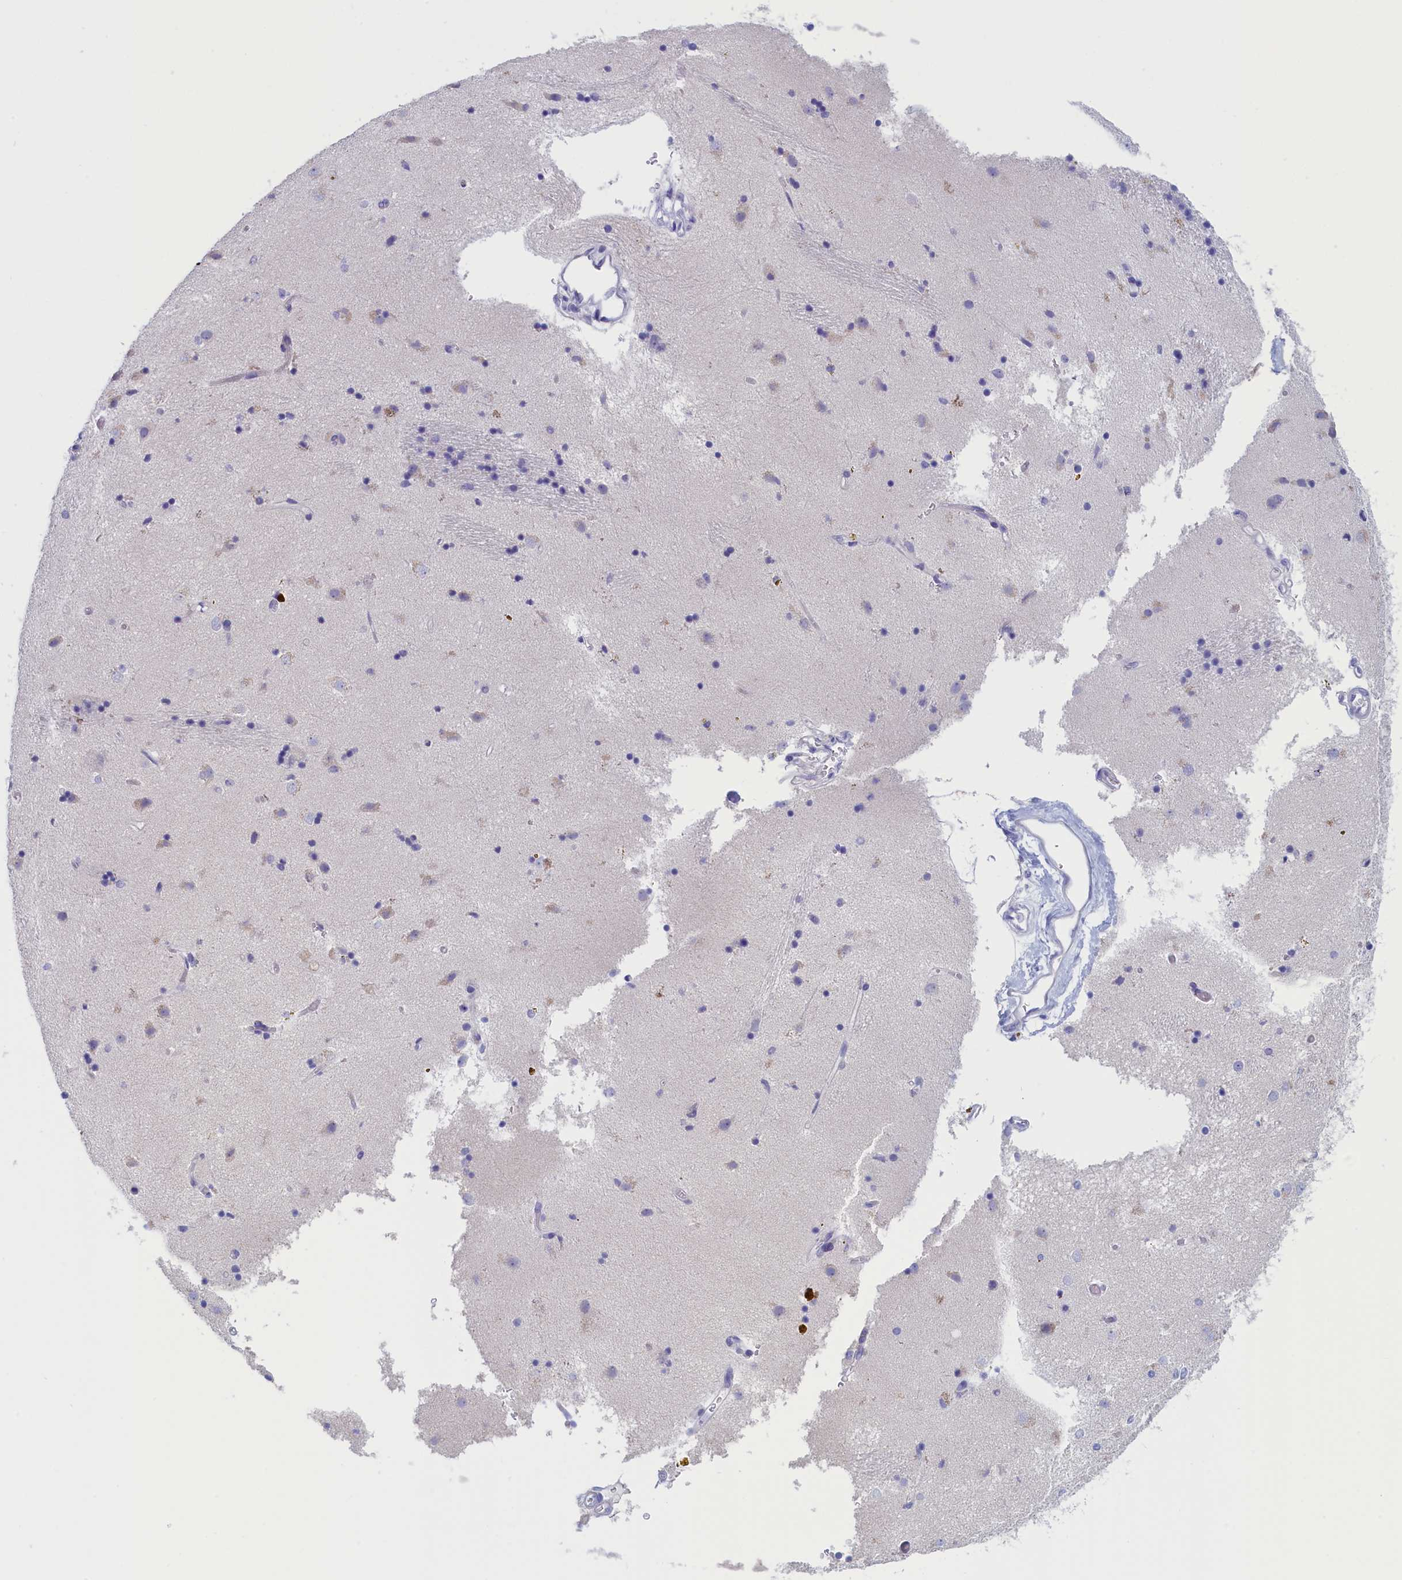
{"staining": {"intensity": "negative", "quantity": "none", "location": "none"}, "tissue": "caudate", "cell_type": "Glial cells", "image_type": "normal", "snomed": [{"axis": "morphology", "description": "Normal tissue, NOS"}, {"axis": "topography", "description": "Lateral ventricle wall"}], "caption": "Histopathology image shows no protein positivity in glial cells of unremarkable caudate.", "gene": "ANKRD2", "patient": {"sex": "male", "age": 70}}